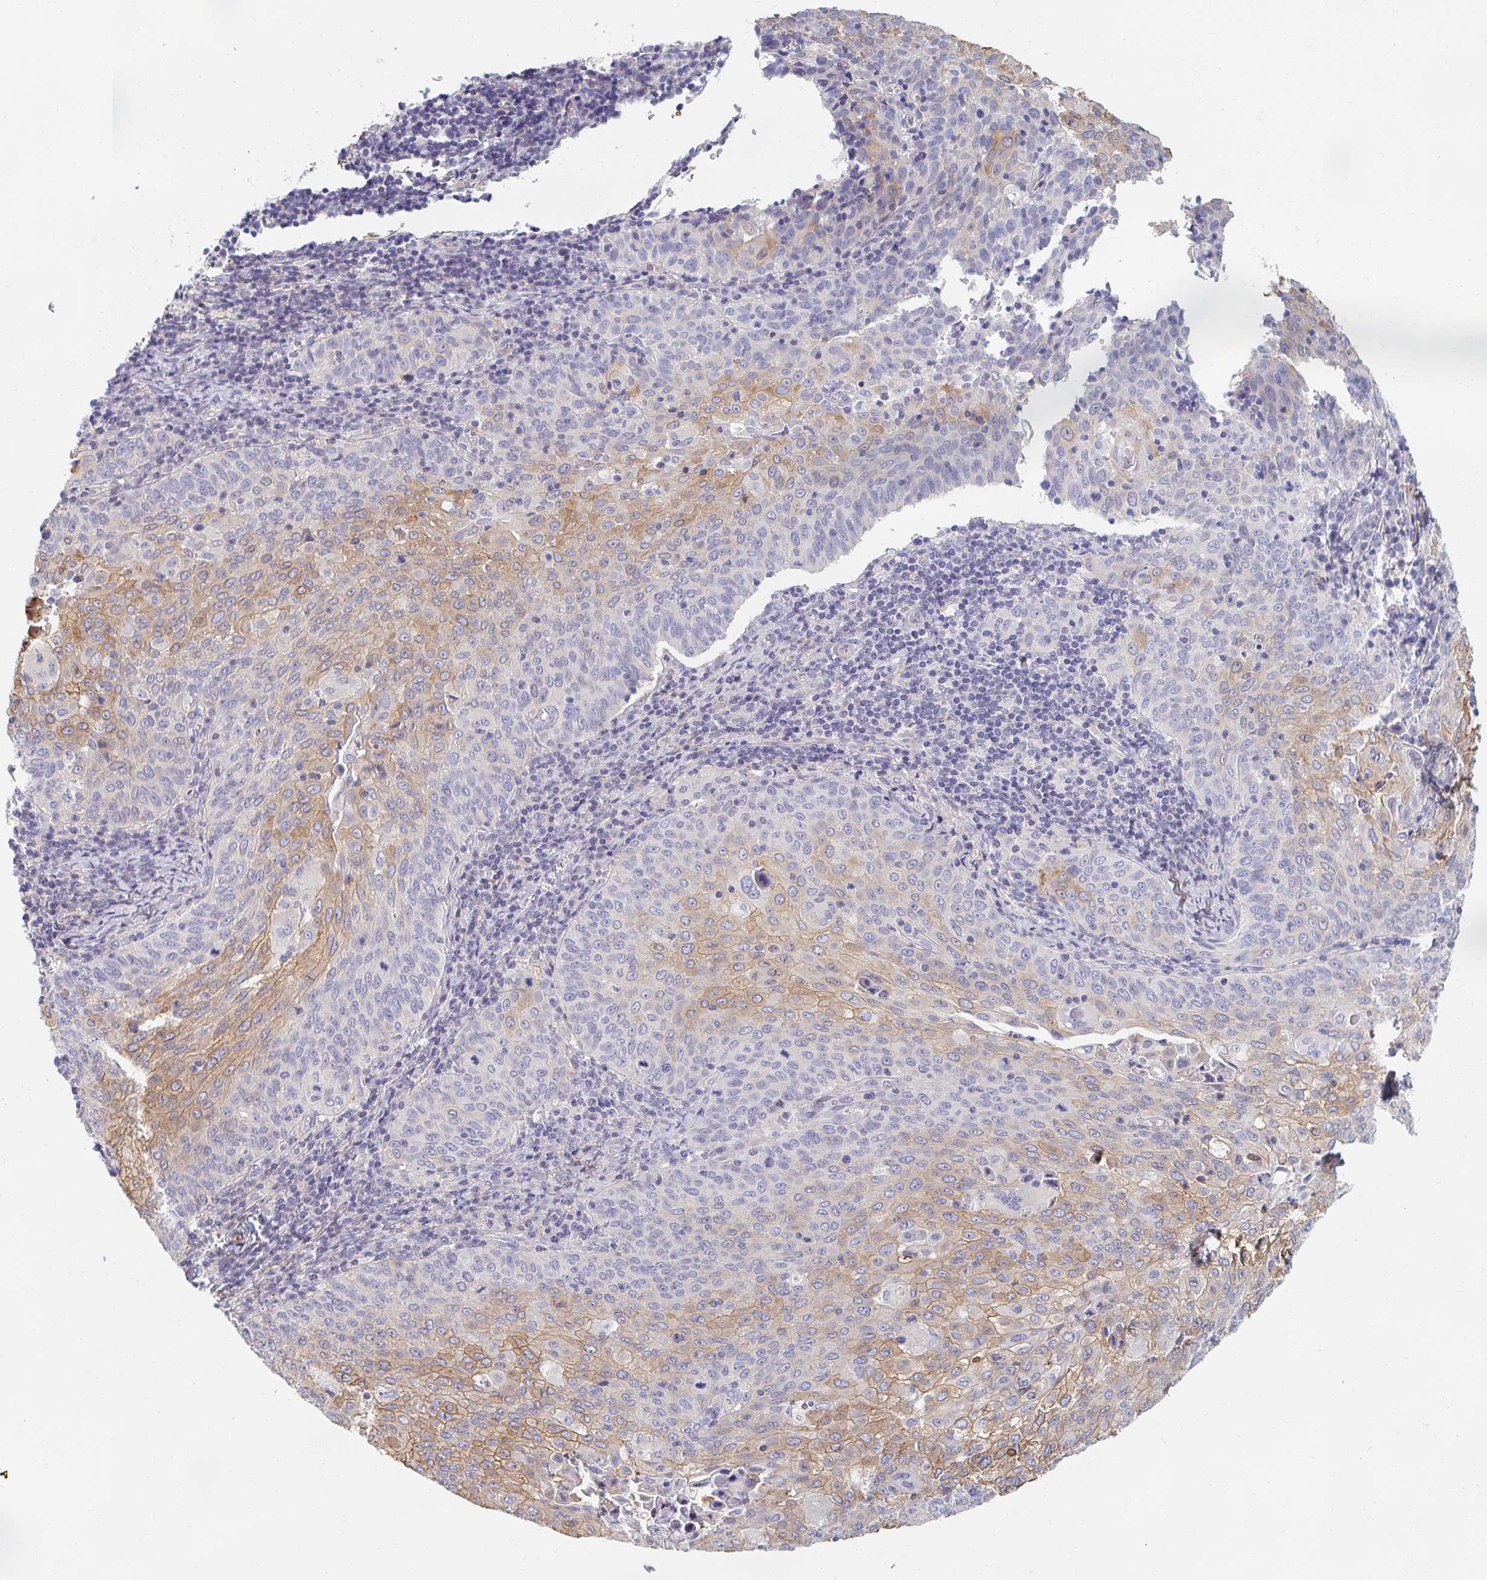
{"staining": {"intensity": "moderate", "quantity": "25%-75%", "location": "cytoplasmic/membranous"}, "tissue": "cervical cancer", "cell_type": "Tumor cells", "image_type": "cancer", "snomed": [{"axis": "morphology", "description": "Squamous cell carcinoma, NOS"}, {"axis": "topography", "description": "Cervix"}], "caption": "Immunohistochemical staining of cervical cancer (squamous cell carcinoma) exhibits medium levels of moderate cytoplasmic/membranous staining in about 25%-75% of tumor cells. (DAB (3,3'-diaminobenzidine) IHC, brown staining for protein, blue staining for nuclei).", "gene": "MYLK2", "patient": {"sex": "female", "age": 65}}